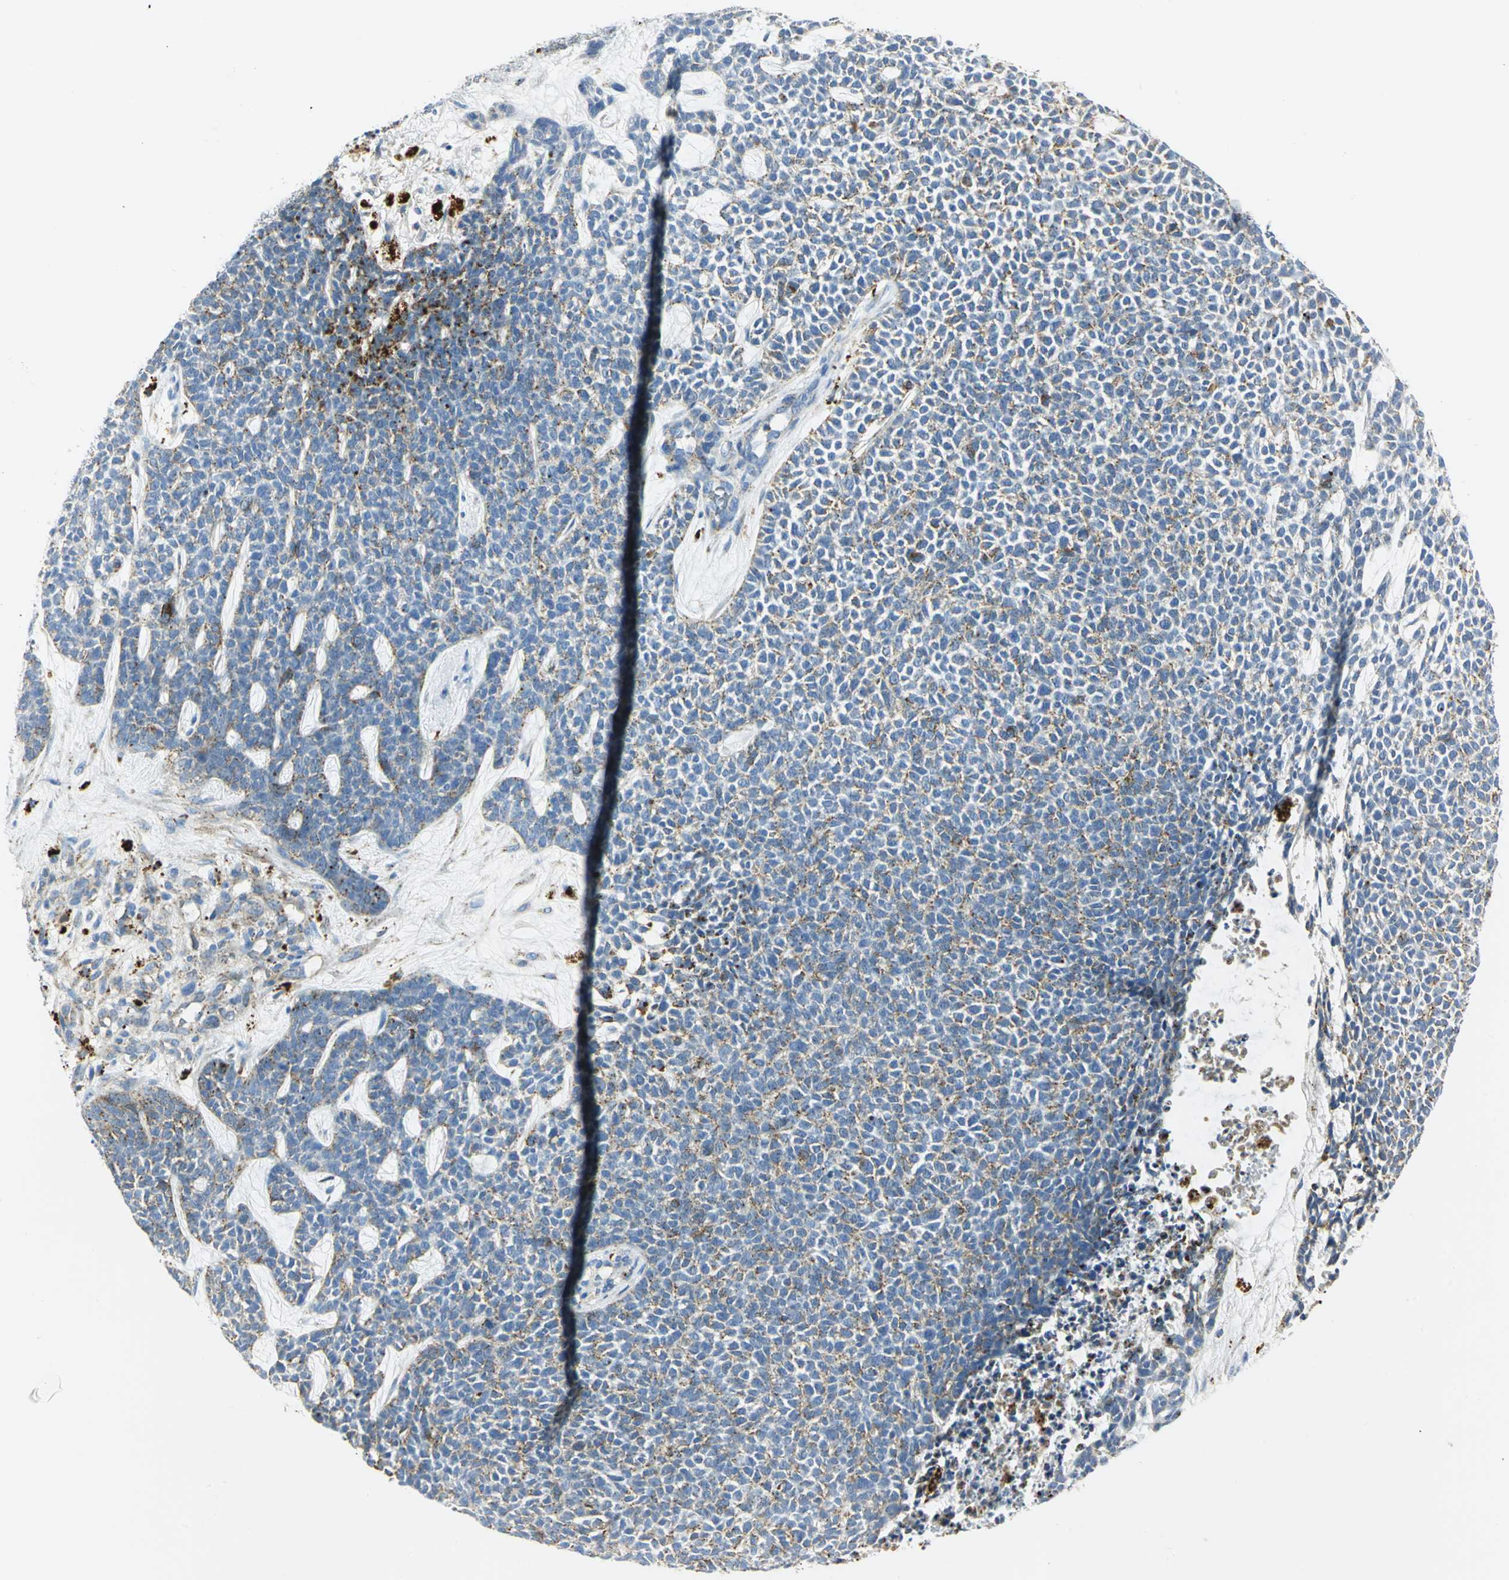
{"staining": {"intensity": "weak", "quantity": "25%-75%", "location": "cytoplasmic/membranous"}, "tissue": "skin cancer", "cell_type": "Tumor cells", "image_type": "cancer", "snomed": [{"axis": "morphology", "description": "Basal cell carcinoma"}, {"axis": "topography", "description": "Skin"}], "caption": "Skin basal cell carcinoma stained with immunohistochemistry demonstrates weak cytoplasmic/membranous expression in about 25%-75% of tumor cells.", "gene": "ARSA", "patient": {"sex": "female", "age": 84}}